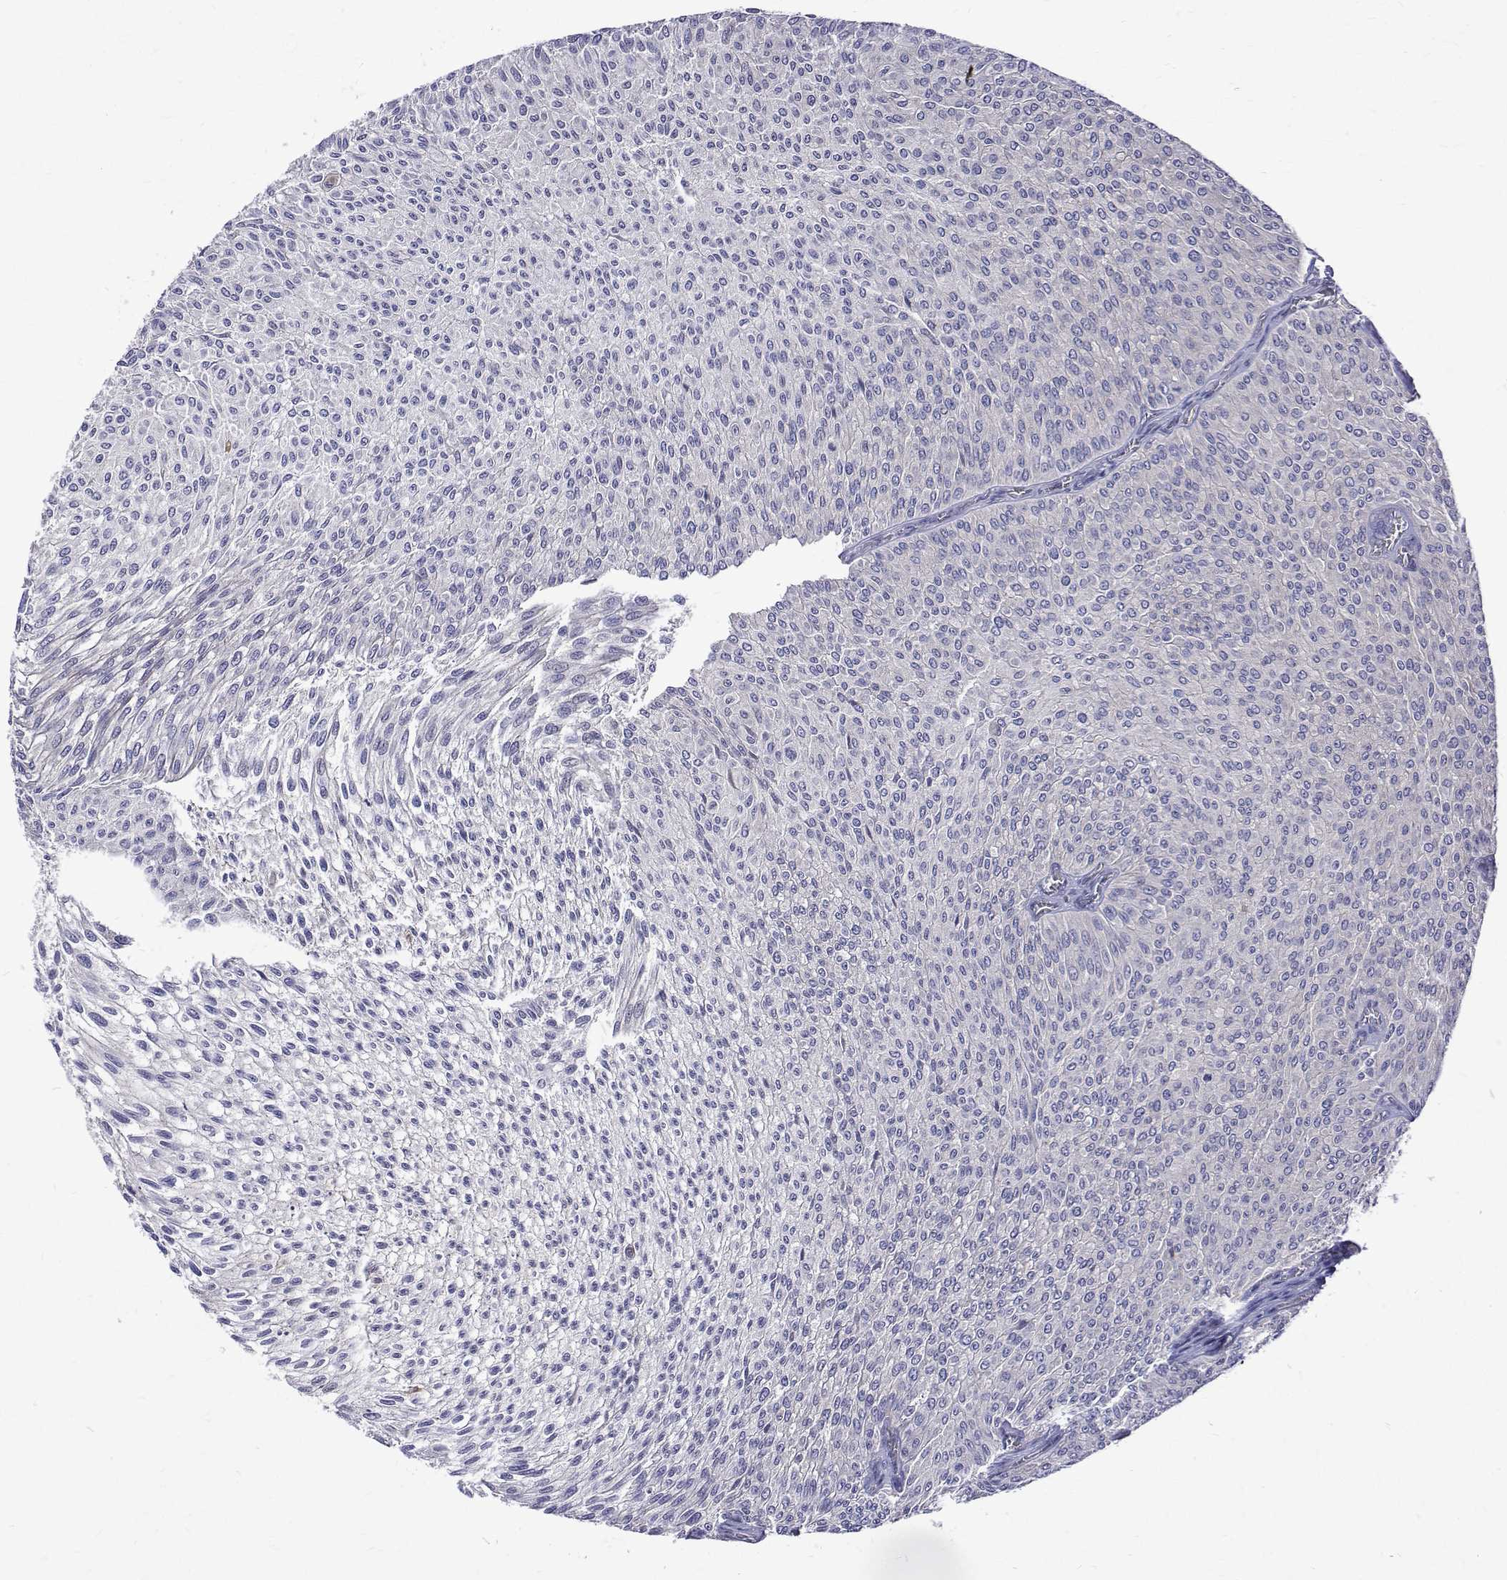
{"staining": {"intensity": "negative", "quantity": "none", "location": "none"}, "tissue": "urothelial cancer", "cell_type": "Tumor cells", "image_type": "cancer", "snomed": [{"axis": "morphology", "description": "Urothelial carcinoma, Low grade"}, {"axis": "topography", "description": "Urinary bladder"}], "caption": "DAB immunohistochemical staining of human urothelial cancer reveals no significant staining in tumor cells.", "gene": "PADI1", "patient": {"sex": "male", "age": 91}}